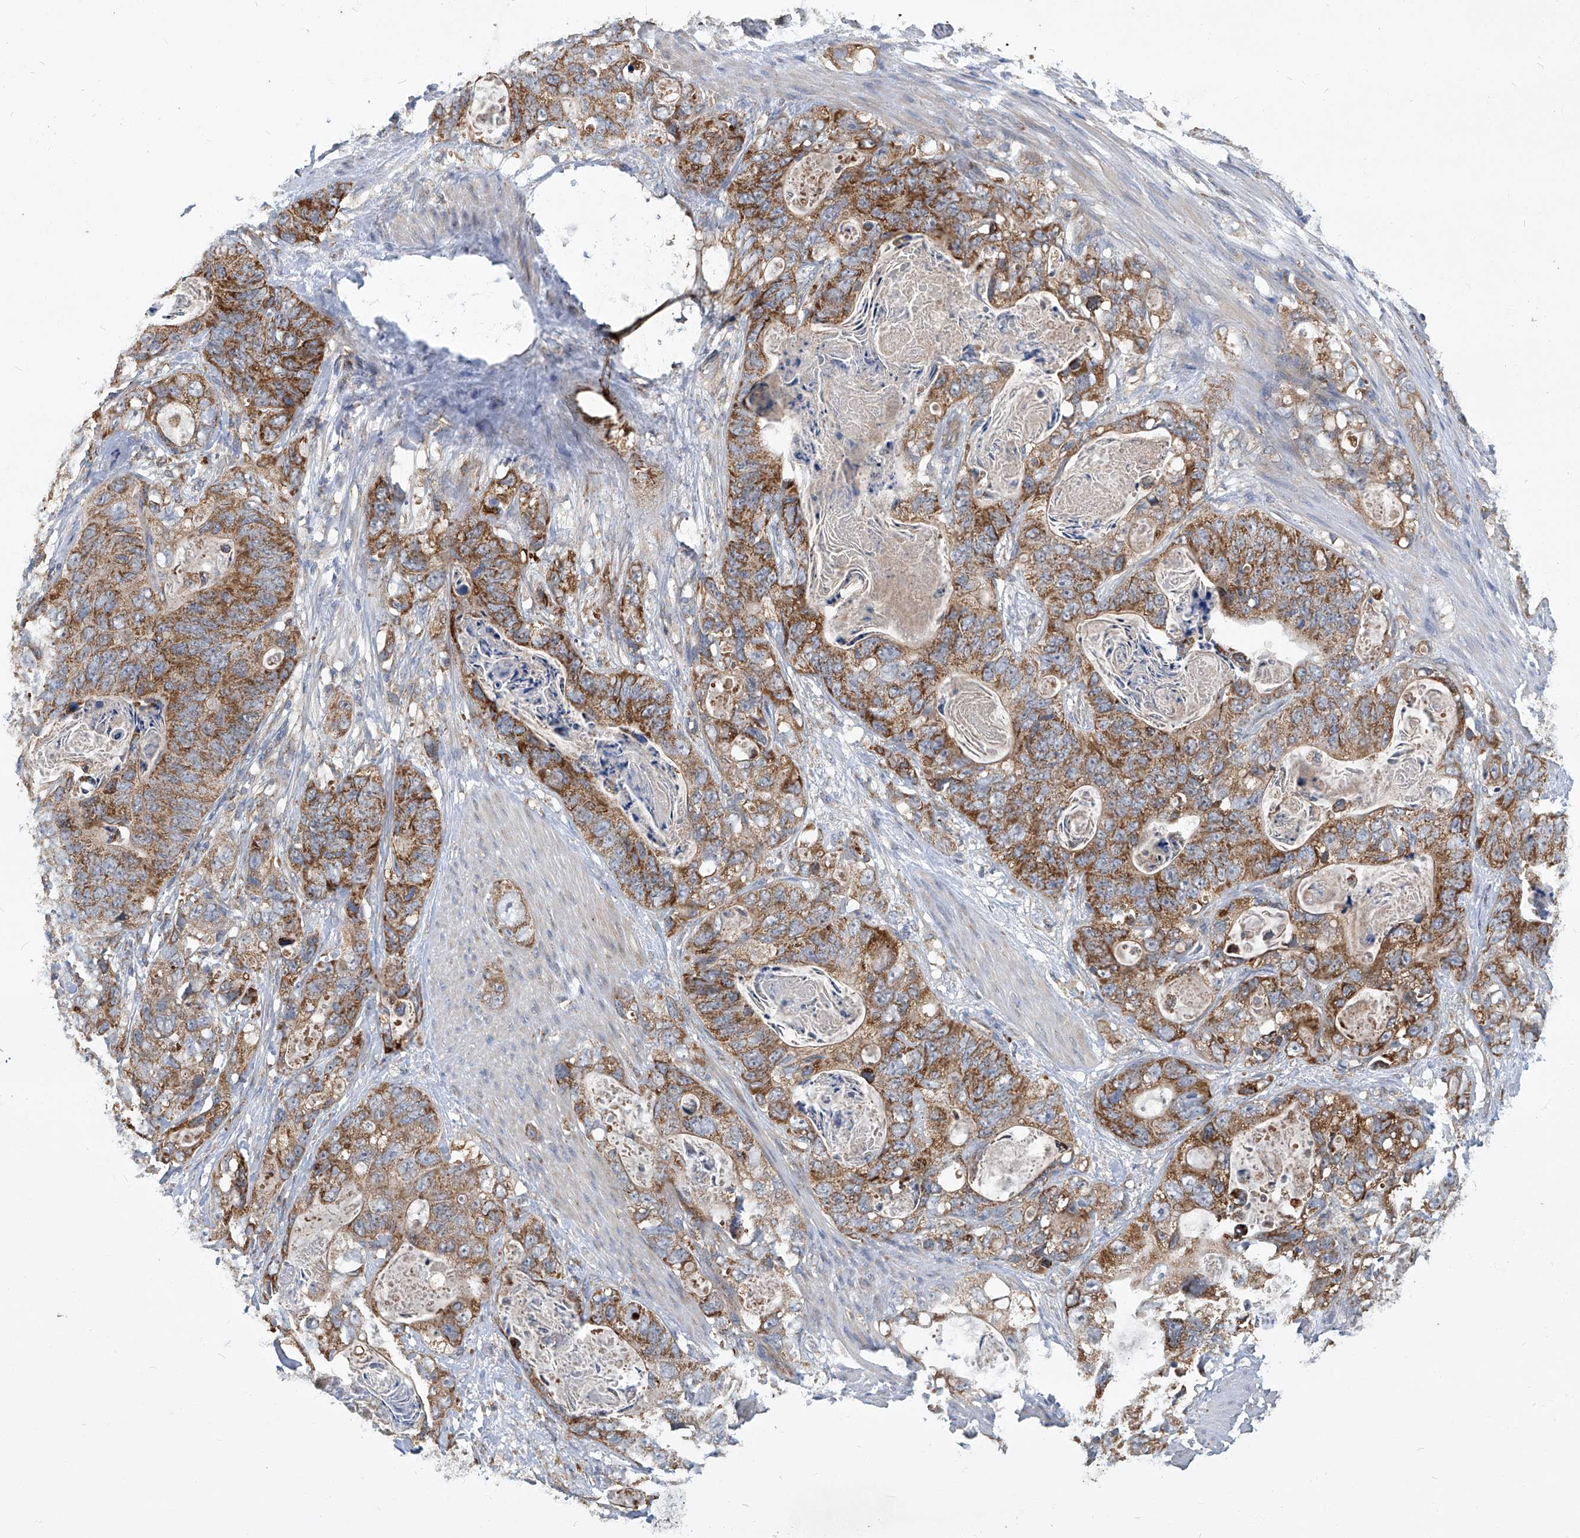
{"staining": {"intensity": "moderate", "quantity": ">75%", "location": "cytoplasmic/membranous"}, "tissue": "stomach cancer", "cell_type": "Tumor cells", "image_type": "cancer", "snomed": [{"axis": "morphology", "description": "Normal tissue, NOS"}, {"axis": "morphology", "description": "Adenocarcinoma, NOS"}, {"axis": "topography", "description": "Stomach"}], "caption": "Brown immunohistochemical staining in stomach cancer (adenocarcinoma) shows moderate cytoplasmic/membranous positivity in approximately >75% of tumor cells.", "gene": "TNFRSF13B", "patient": {"sex": "female", "age": 89}}